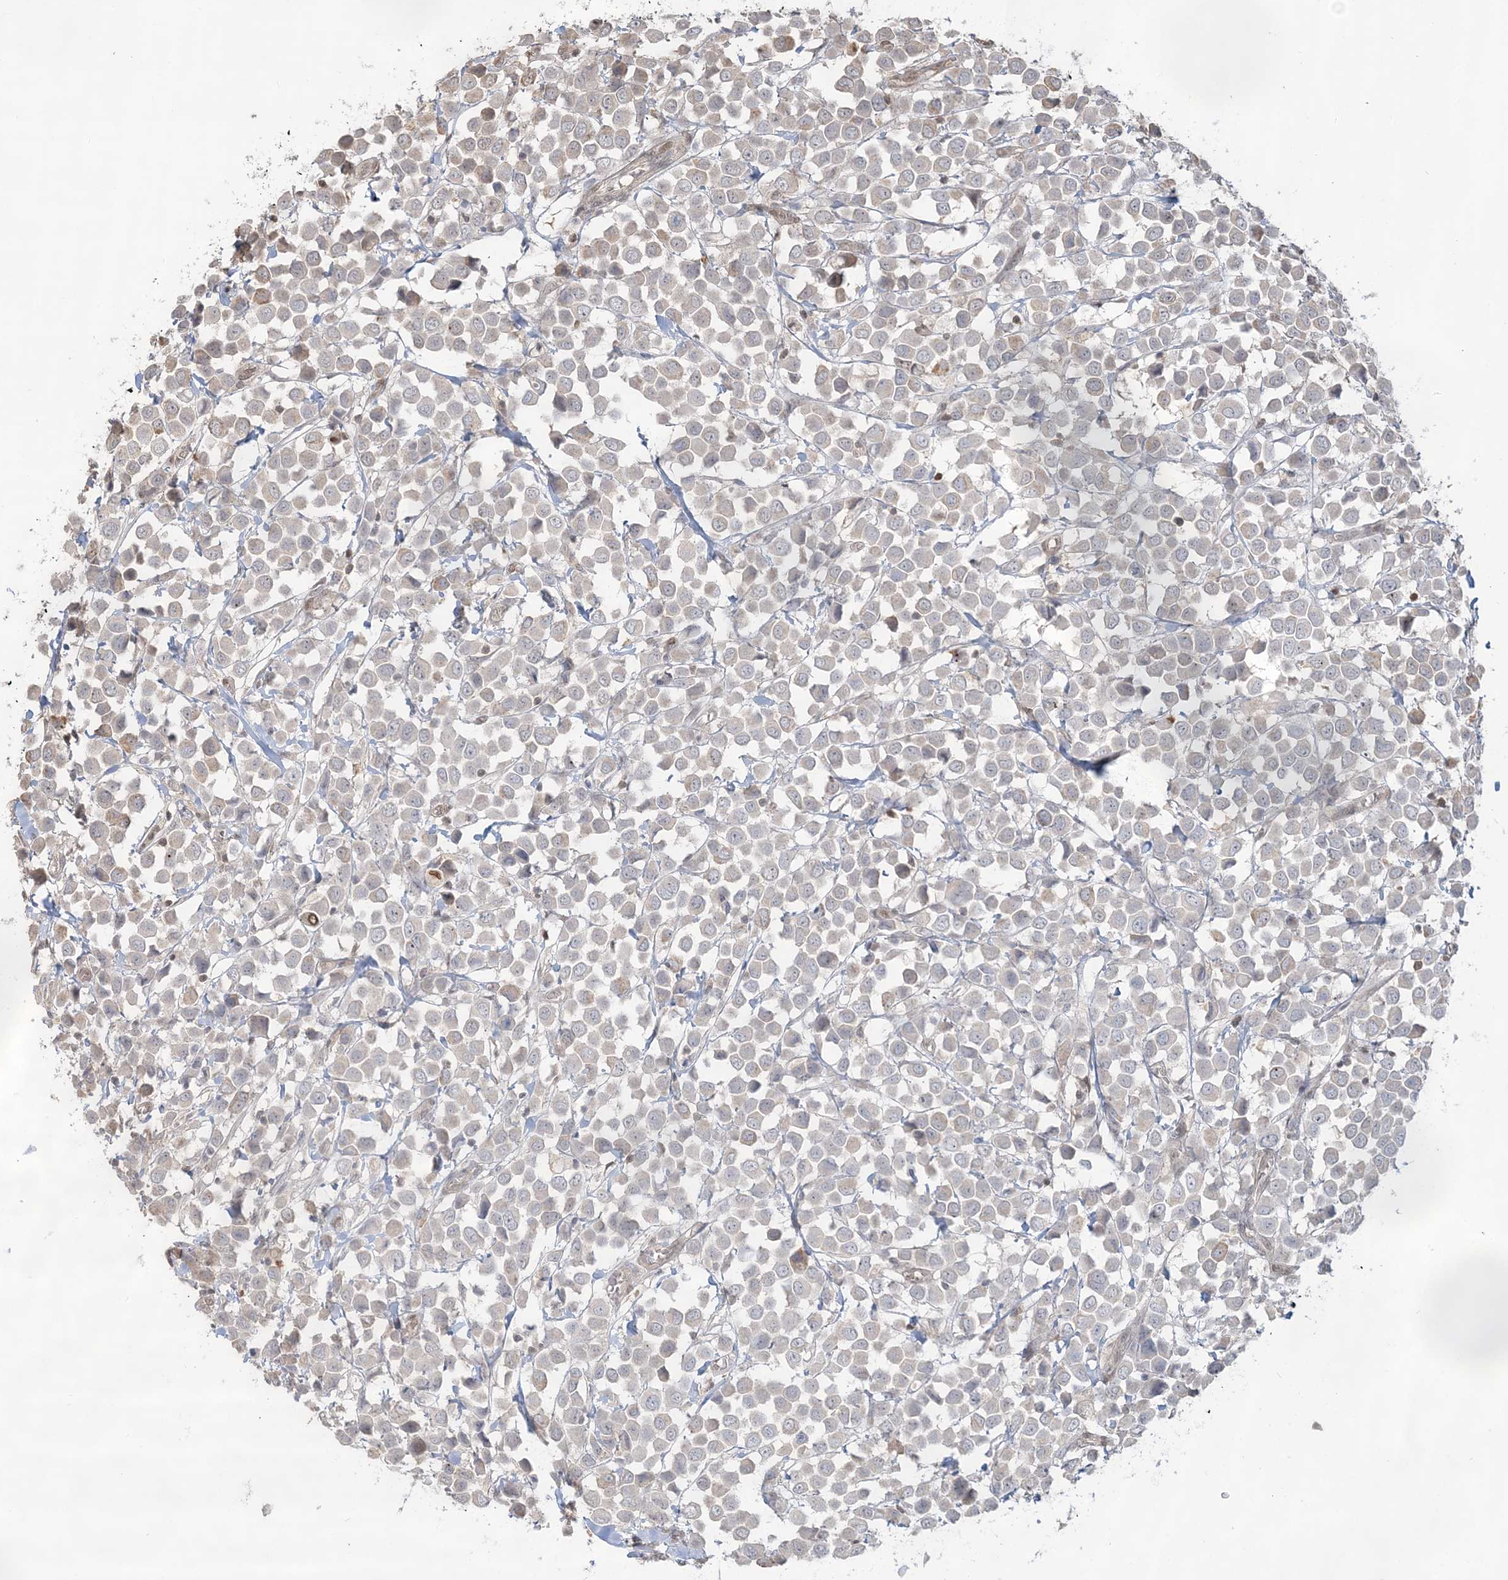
{"staining": {"intensity": "negative", "quantity": "none", "location": "none"}, "tissue": "breast cancer", "cell_type": "Tumor cells", "image_type": "cancer", "snomed": [{"axis": "morphology", "description": "Duct carcinoma"}, {"axis": "topography", "description": "Breast"}], "caption": "Tumor cells are negative for brown protein staining in breast cancer.", "gene": "SUMO2", "patient": {"sex": "female", "age": 61}}